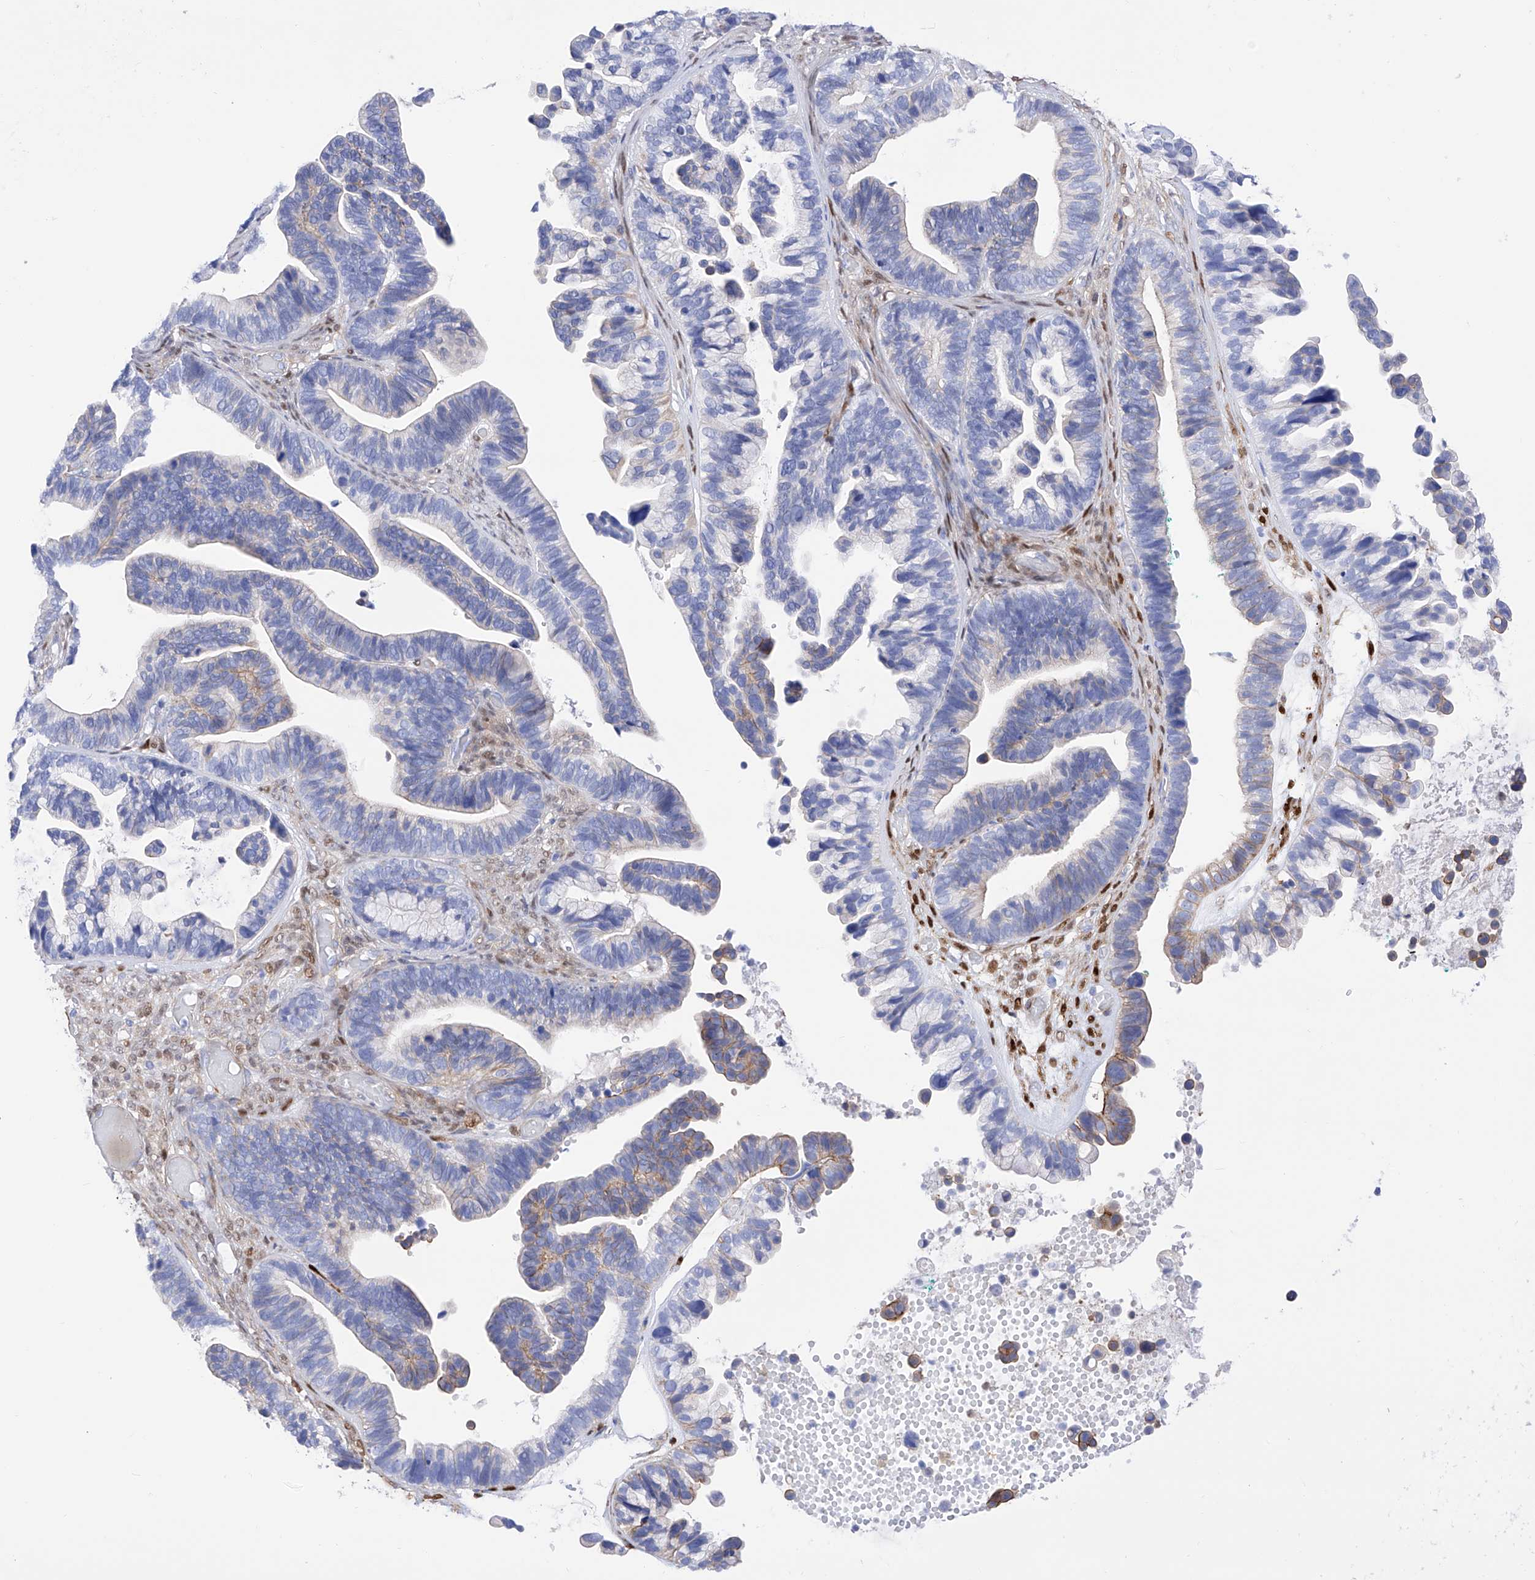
{"staining": {"intensity": "weak", "quantity": "<25%", "location": "cytoplasmic/membranous"}, "tissue": "ovarian cancer", "cell_type": "Tumor cells", "image_type": "cancer", "snomed": [{"axis": "morphology", "description": "Cystadenocarcinoma, serous, NOS"}, {"axis": "topography", "description": "Ovary"}], "caption": "DAB (3,3'-diaminobenzidine) immunohistochemical staining of human ovarian serous cystadenocarcinoma displays no significant staining in tumor cells.", "gene": "TRPC7", "patient": {"sex": "female", "age": 56}}